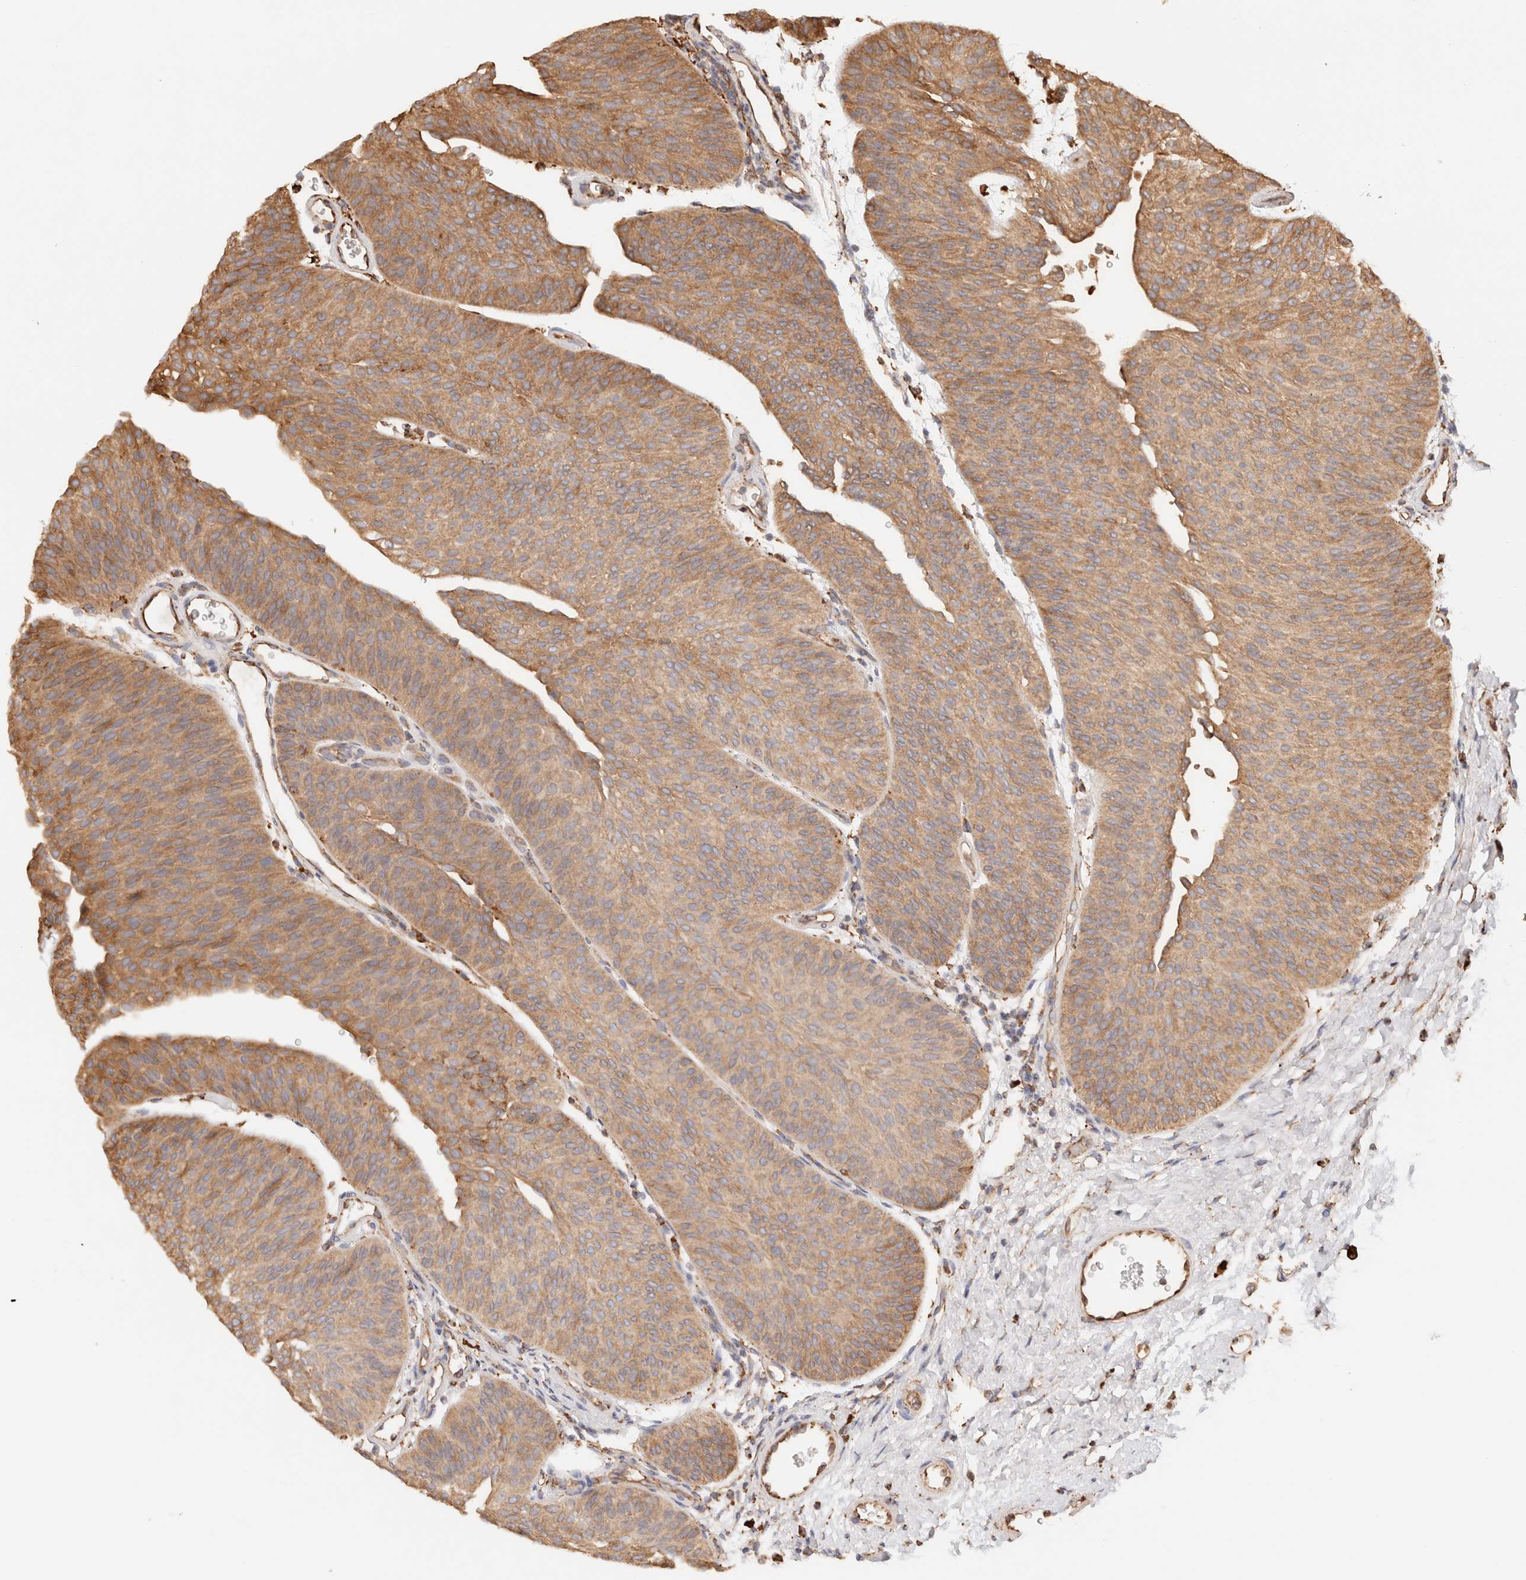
{"staining": {"intensity": "moderate", "quantity": ">75%", "location": "cytoplasmic/membranous"}, "tissue": "urothelial cancer", "cell_type": "Tumor cells", "image_type": "cancer", "snomed": [{"axis": "morphology", "description": "Urothelial carcinoma, Low grade"}, {"axis": "topography", "description": "Urinary bladder"}], "caption": "An immunohistochemistry (IHC) histopathology image of neoplastic tissue is shown. Protein staining in brown shows moderate cytoplasmic/membranous positivity in urothelial cancer within tumor cells.", "gene": "FER", "patient": {"sex": "female", "age": 60}}